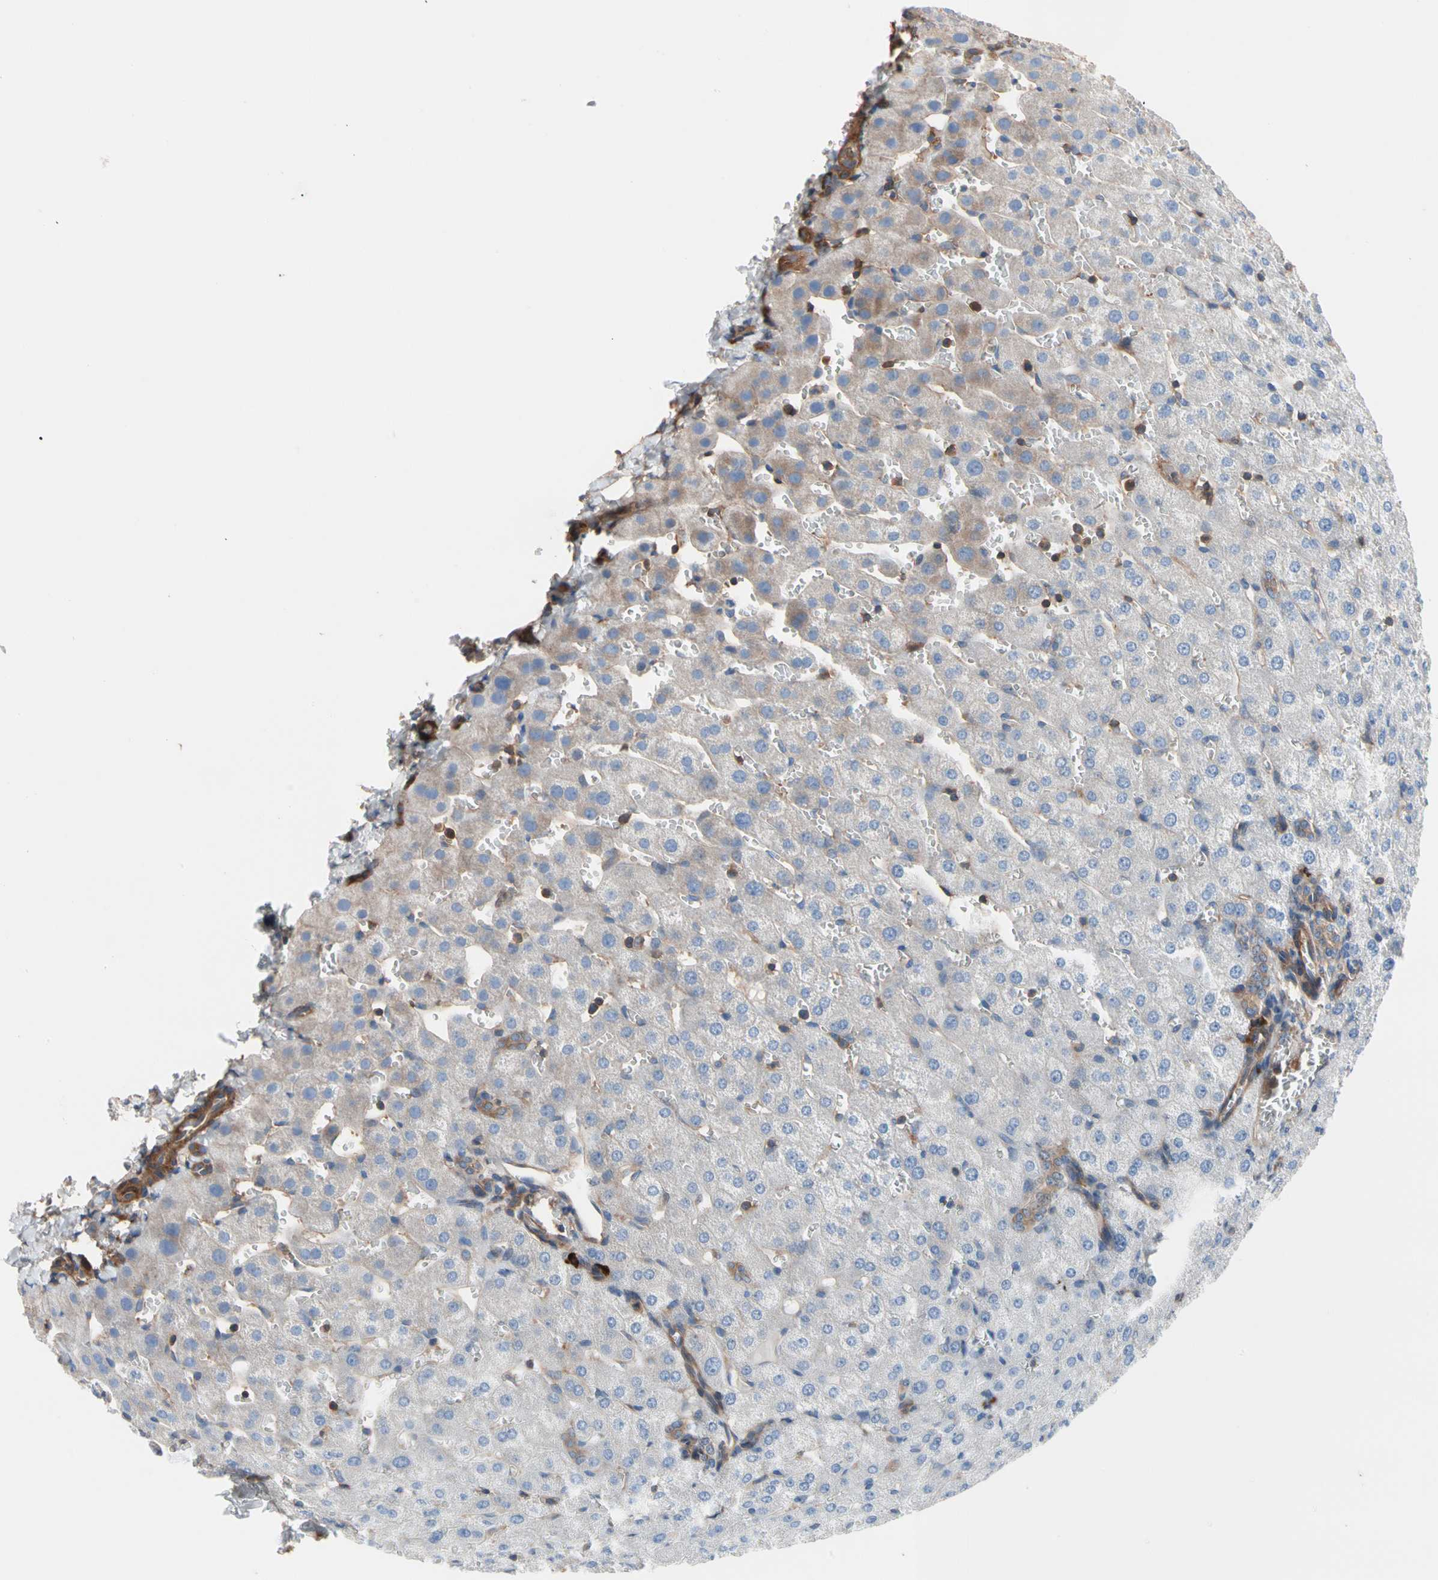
{"staining": {"intensity": "weak", "quantity": ">75%", "location": "cytoplasmic/membranous"}, "tissue": "liver", "cell_type": "Cholangiocytes", "image_type": "normal", "snomed": [{"axis": "morphology", "description": "Normal tissue, NOS"}, {"axis": "morphology", "description": "Fibrosis, NOS"}, {"axis": "topography", "description": "Liver"}], "caption": "Protein positivity by immunohistochemistry (IHC) displays weak cytoplasmic/membranous expression in about >75% of cholangiocytes in normal liver. Using DAB (brown) and hematoxylin (blue) stains, captured at high magnification using brightfield microscopy.", "gene": "ROCK1", "patient": {"sex": "female", "age": 29}}